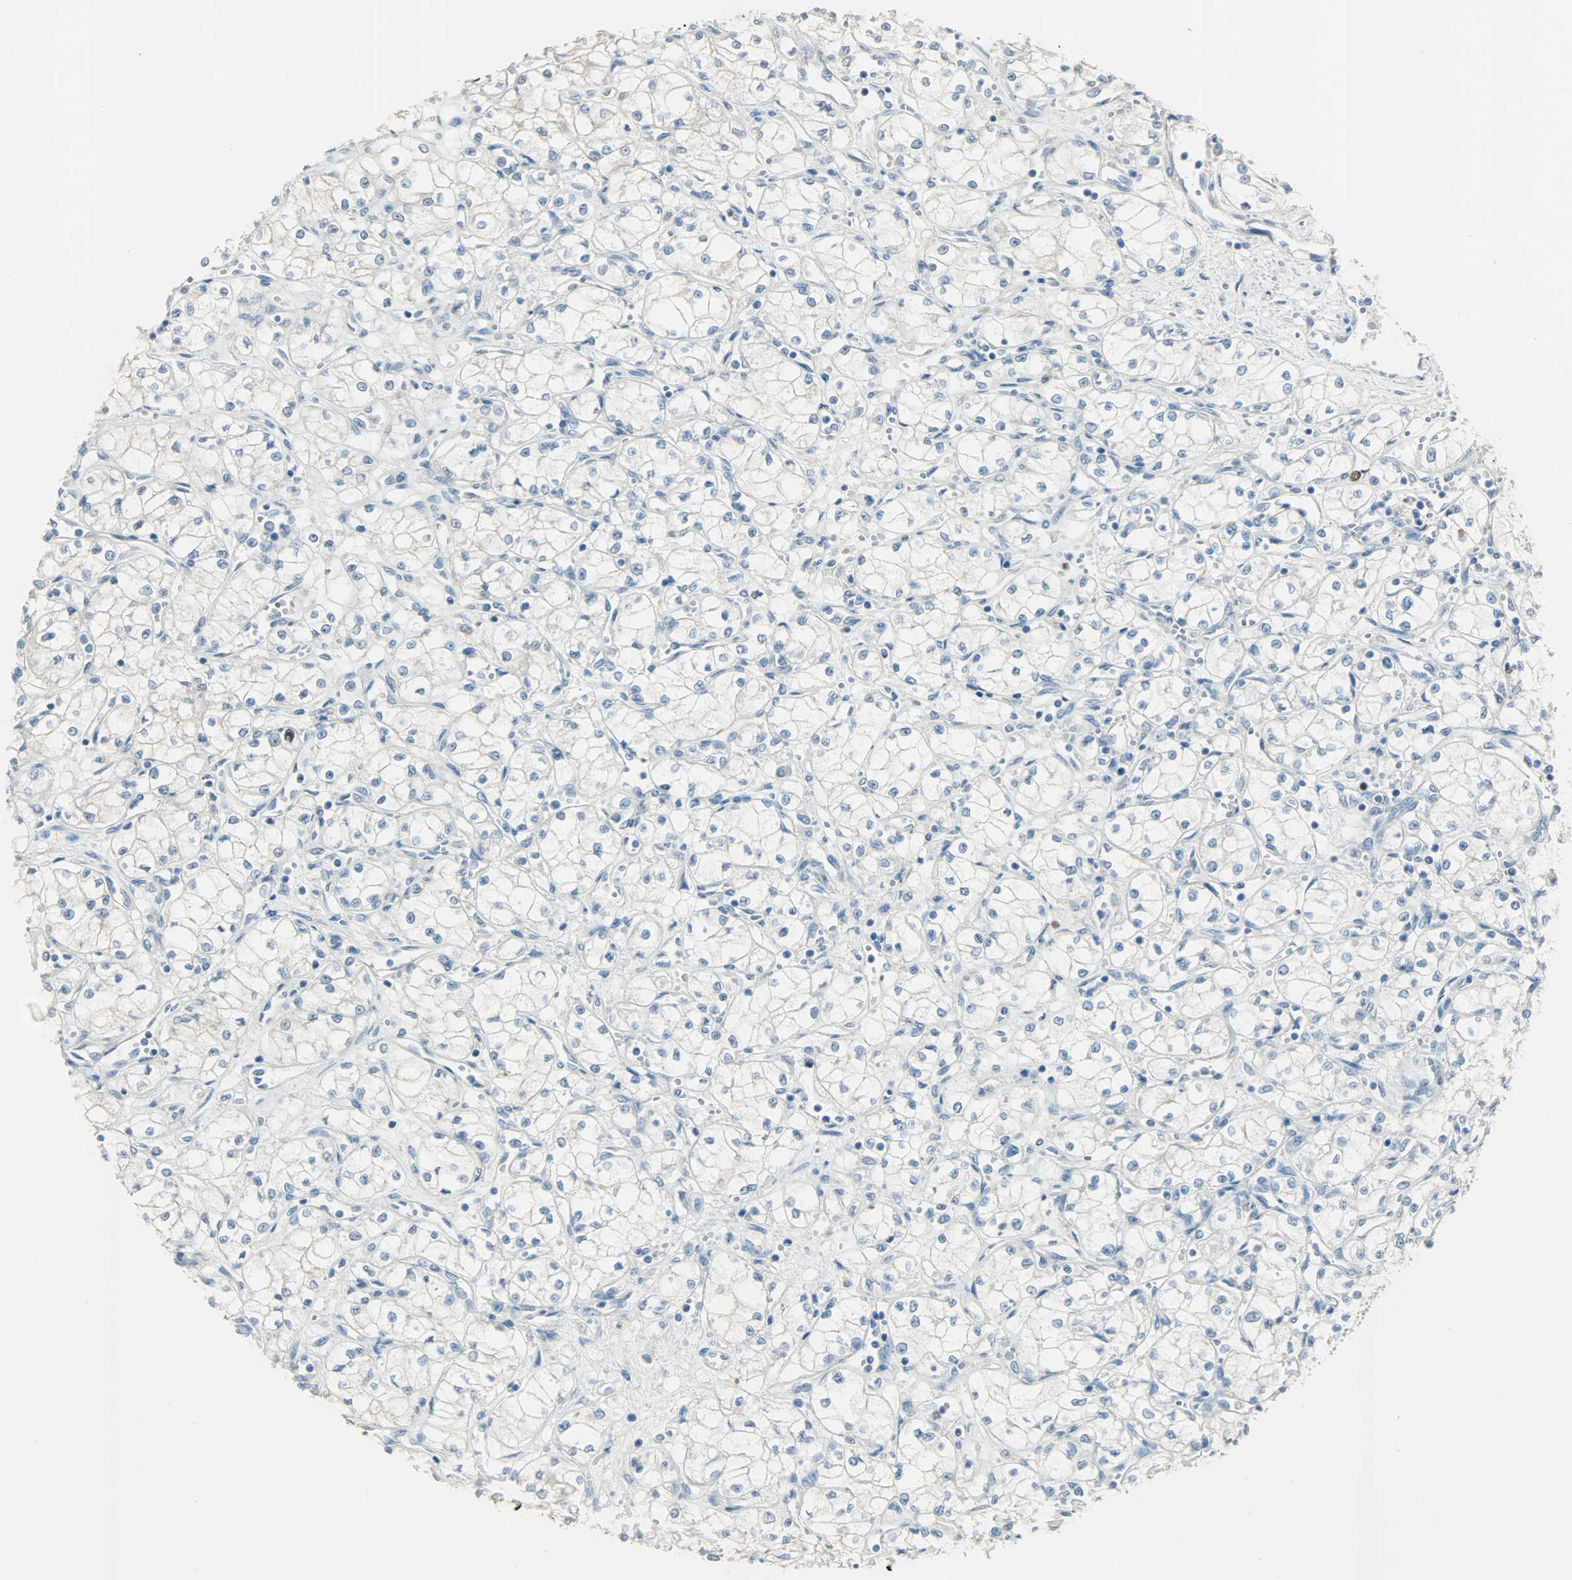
{"staining": {"intensity": "negative", "quantity": "none", "location": "none"}, "tissue": "renal cancer", "cell_type": "Tumor cells", "image_type": "cancer", "snomed": [{"axis": "morphology", "description": "Normal tissue, NOS"}, {"axis": "morphology", "description": "Adenocarcinoma, NOS"}, {"axis": "topography", "description": "Kidney"}], "caption": "The micrograph reveals no significant positivity in tumor cells of adenocarcinoma (renal).", "gene": "TPX2", "patient": {"sex": "male", "age": 59}}